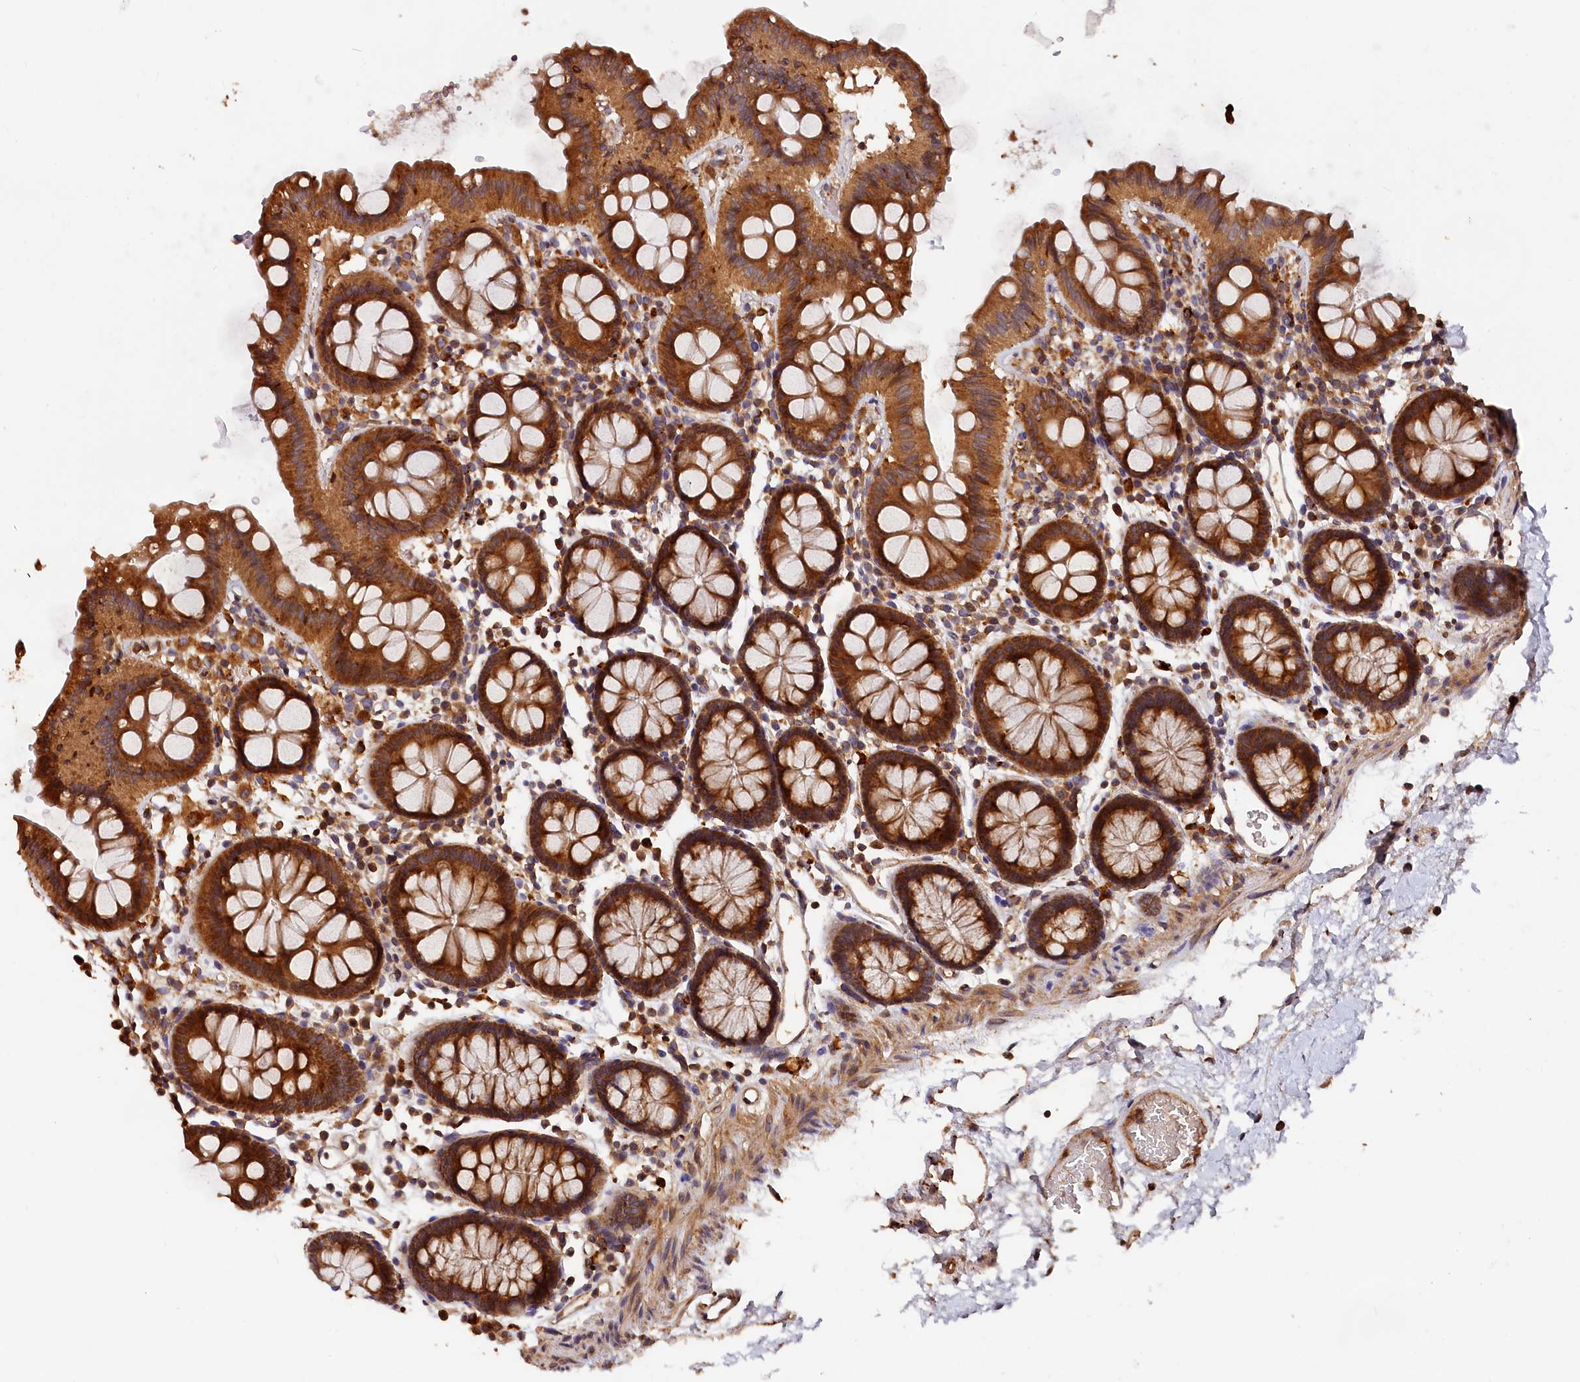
{"staining": {"intensity": "moderate", "quantity": ">75%", "location": "cytoplasmic/membranous"}, "tissue": "colon", "cell_type": "Endothelial cells", "image_type": "normal", "snomed": [{"axis": "morphology", "description": "Normal tissue, NOS"}, {"axis": "topography", "description": "Colon"}], "caption": "A brown stain highlights moderate cytoplasmic/membranous staining of a protein in endothelial cells of unremarkable human colon.", "gene": "HMOX2", "patient": {"sex": "male", "age": 75}}